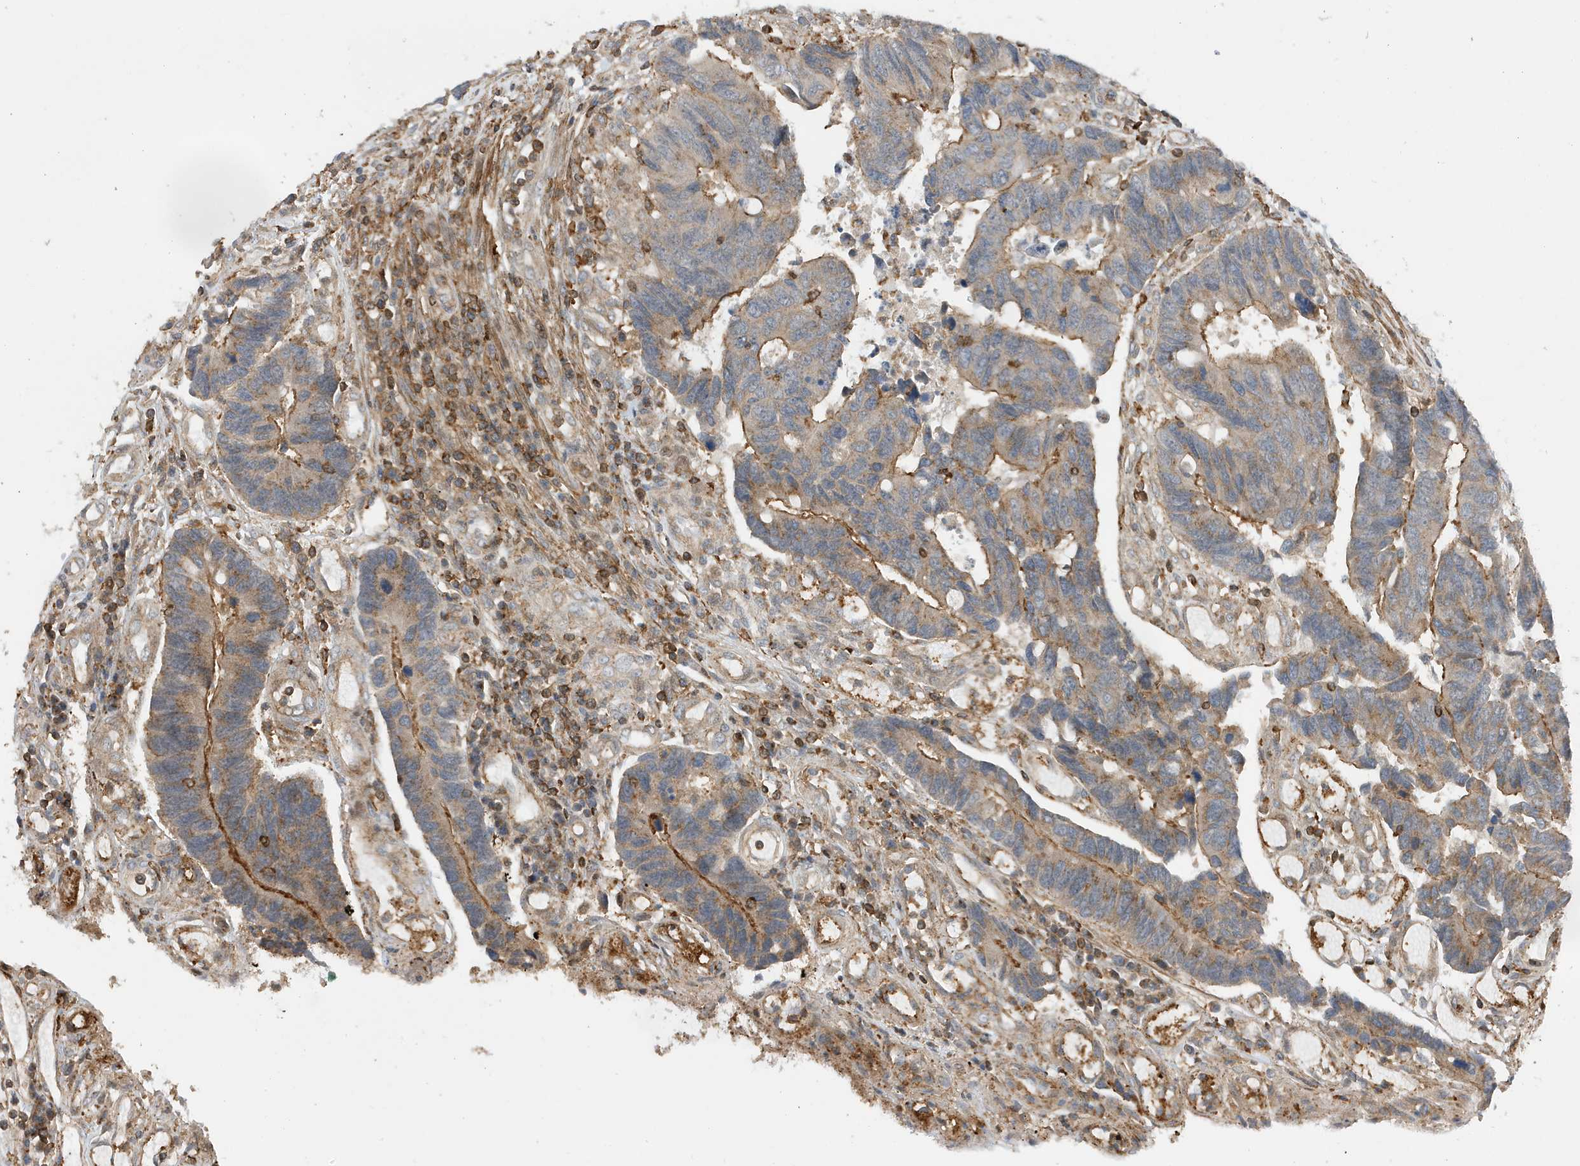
{"staining": {"intensity": "moderate", "quantity": "25%-75%", "location": "cytoplasmic/membranous"}, "tissue": "colorectal cancer", "cell_type": "Tumor cells", "image_type": "cancer", "snomed": [{"axis": "morphology", "description": "Adenocarcinoma, NOS"}, {"axis": "topography", "description": "Rectum"}], "caption": "A high-resolution image shows IHC staining of colorectal adenocarcinoma, which reveals moderate cytoplasmic/membranous positivity in approximately 25%-75% of tumor cells.", "gene": "TATDN3", "patient": {"sex": "male", "age": 84}}